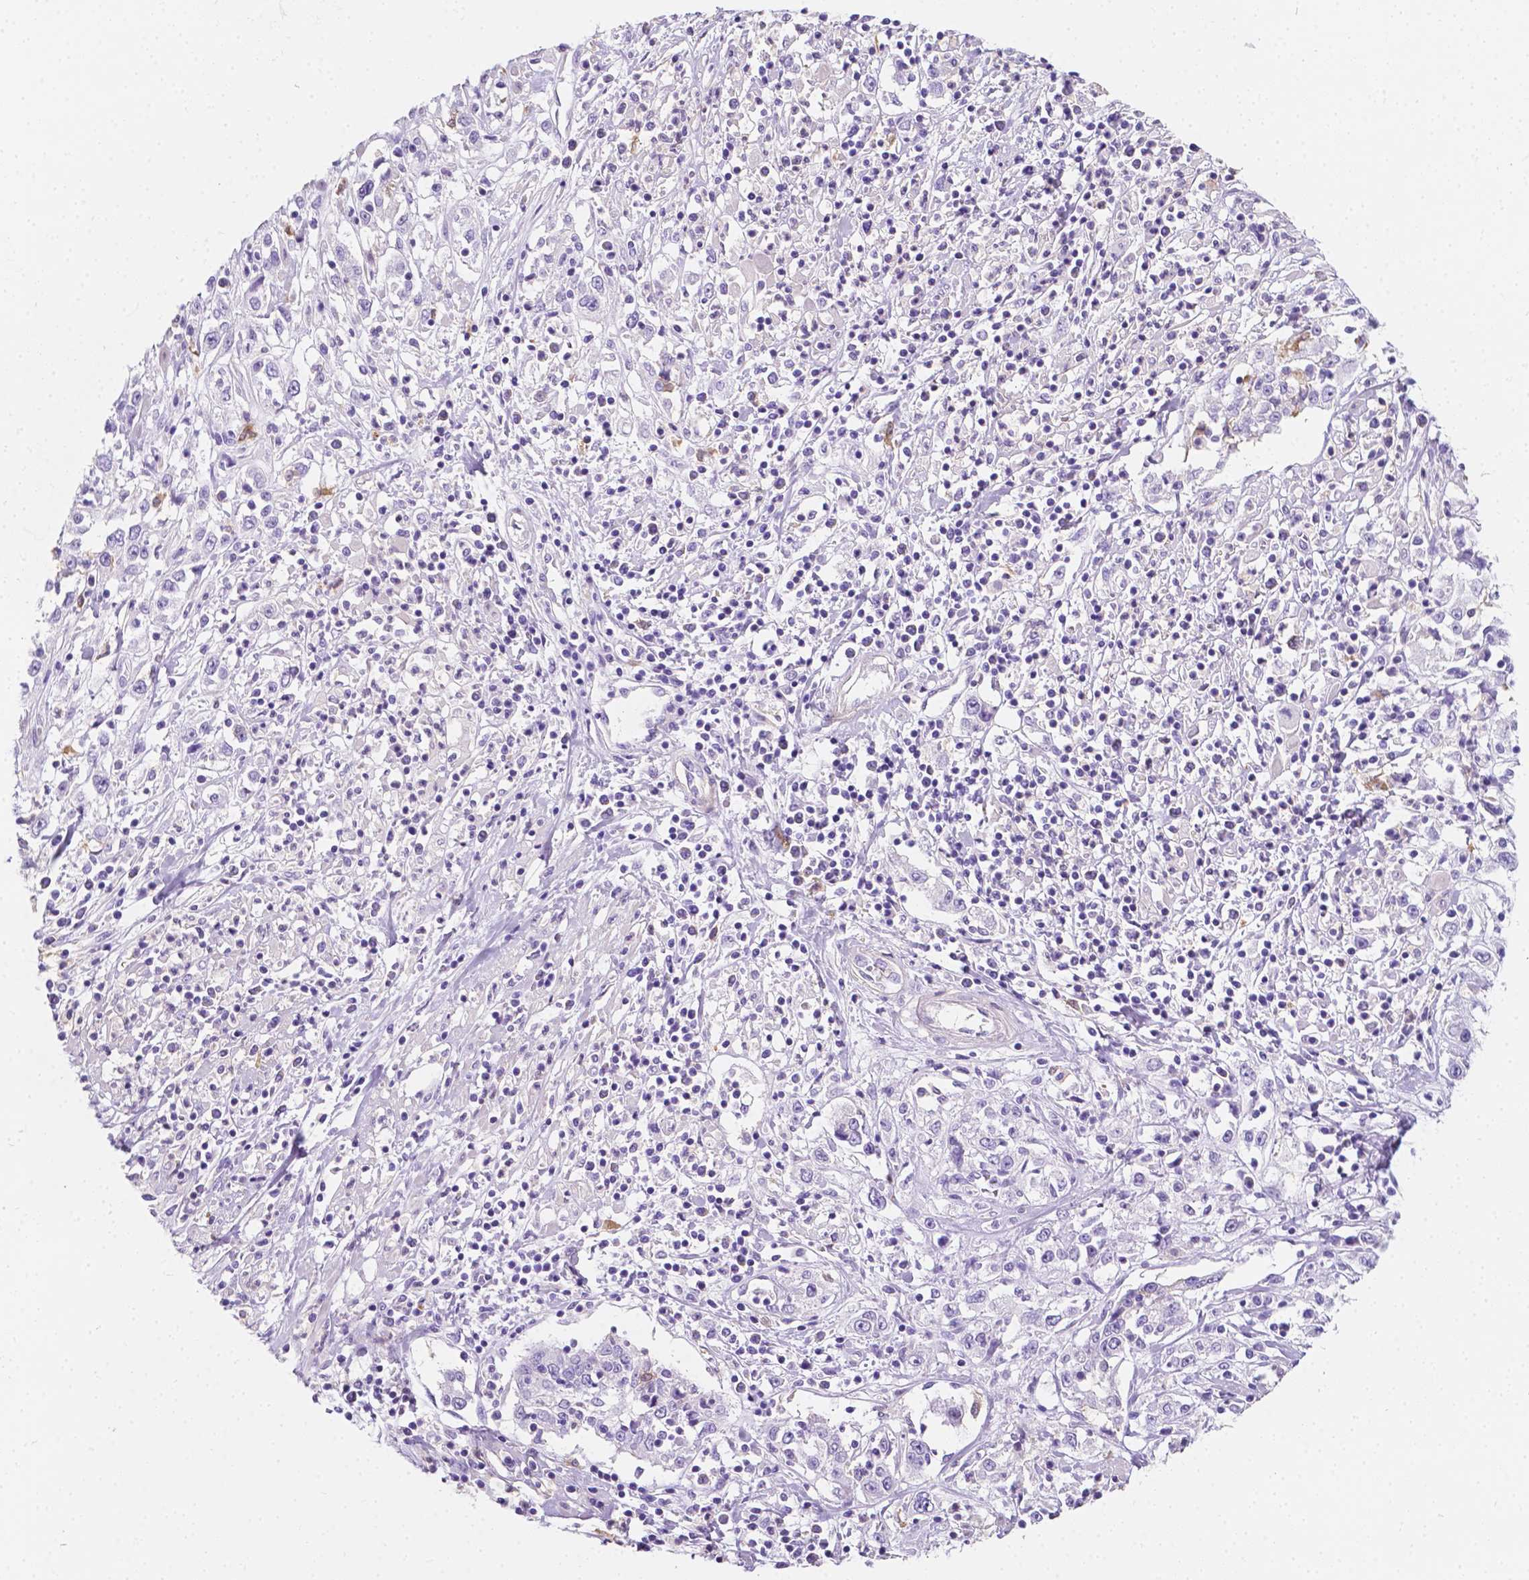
{"staining": {"intensity": "negative", "quantity": "none", "location": "none"}, "tissue": "cervical cancer", "cell_type": "Tumor cells", "image_type": "cancer", "snomed": [{"axis": "morphology", "description": "Adenocarcinoma, NOS"}, {"axis": "topography", "description": "Cervix"}], "caption": "The immunohistochemistry (IHC) image has no significant positivity in tumor cells of adenocarcinoma (cervical) tissue. (Brightfield microscopy of DAB (3,3'-diaminobenzidine) immunohistochemistry at high magnification).", "gene": "GNAO1", "patient": {"sex": "female", "age": 40}}